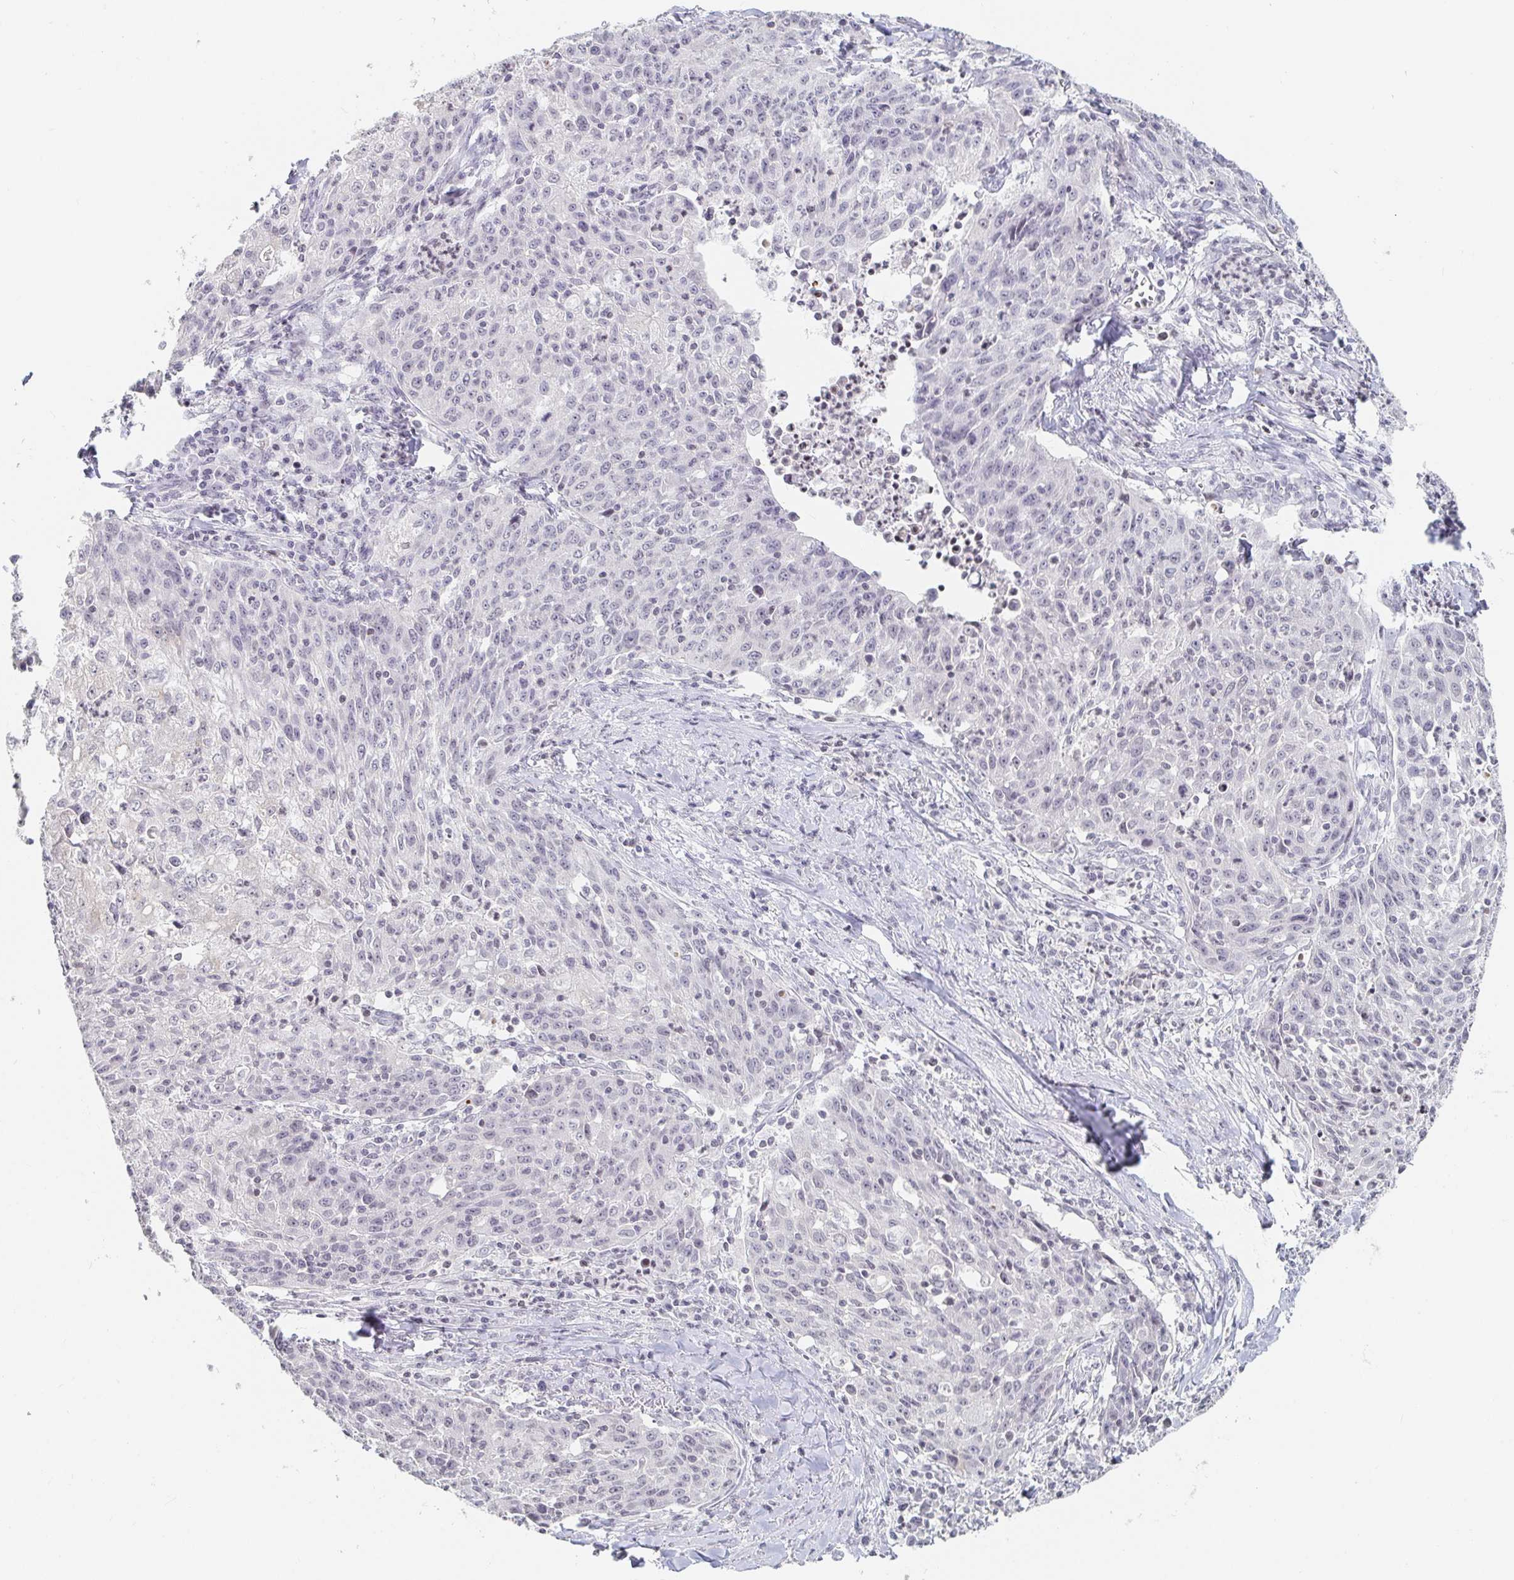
{"staining": {"intensity": "negative", "quantity": "none", "location": "none"}, "tissue": "lung cancer", "cell_type": "Tumor cells", "image_type": "cancer", "snomed": [{"axis": "morphology", "description": "Squamous cell carcinoma, NOS"}, {"axis": "morphology", "description": "Squamous cell carcinoma, metastatic, NOS"}, {"axis": "topography", "description": "Bronchus"}, {"axis": "topography", "description": "Lung"}], "caption": "The IHC micrograph has no significant expression in tumor cells of lung cancer tissue.", "gene": "NME9", "patient": {"sex": "male", "age": 62}}